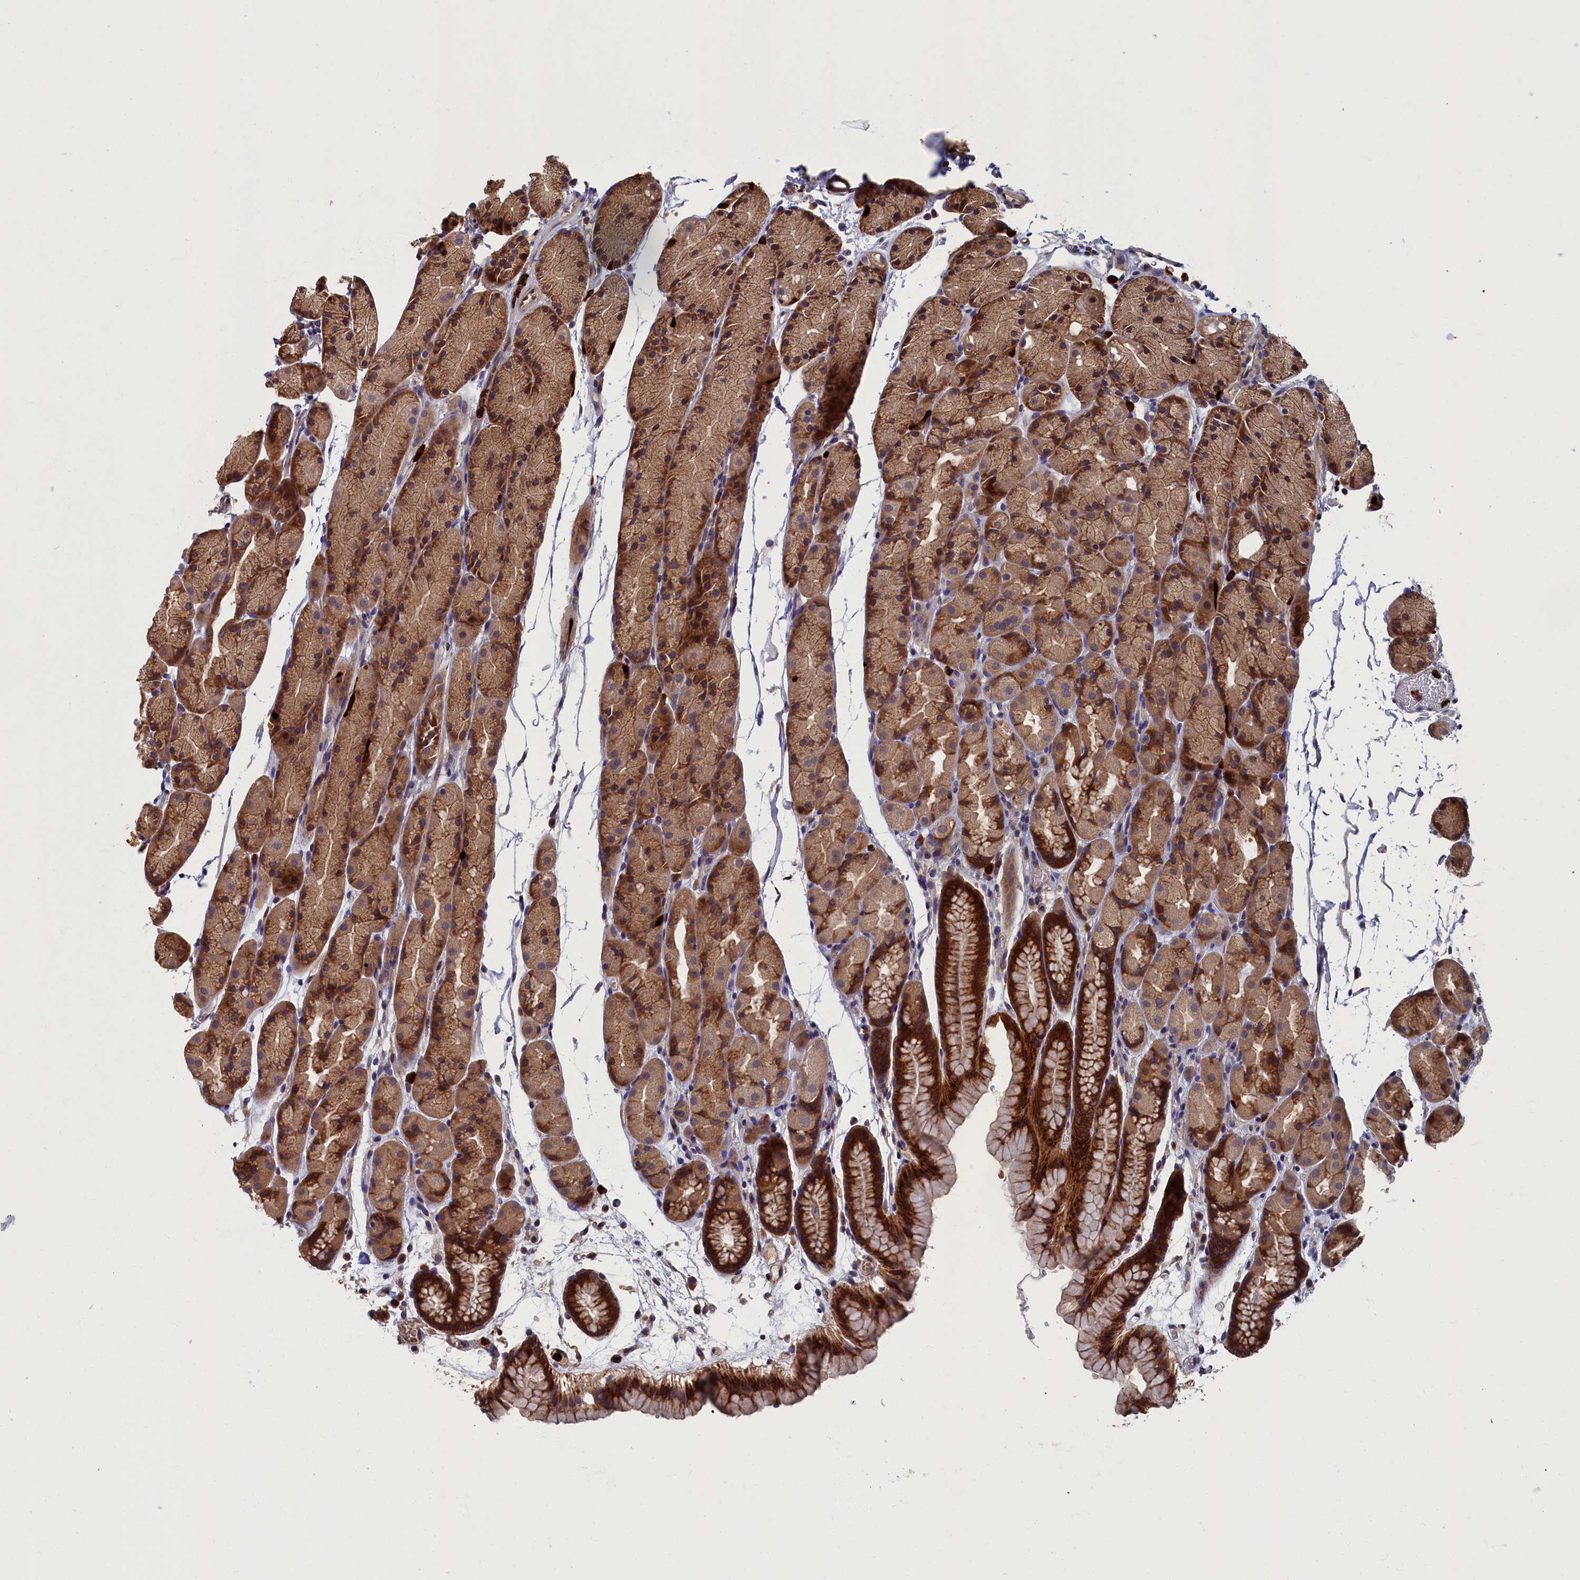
{"staining": {"intensity": "strong", "quantity": ">75%", "location": "cytoplasmic/membranous"}, "tissue": "stomach", "cell_type": "Glandular cells", "image_type": "normal", "snomed": [{"axis": "morphology", "description": "Normal tissue, NOS"}, {"axis": "topography", "description": "Stomach, upper"}, {"axis": "topography", "description": "Stomach"}], "caption": "Immunohistochemistry micrograph of unremarkable stomach: stomach stained using IHC exhibits high levels of strong protein expression localized specifically in the cytoplasmic/membranous of glandular cells, appearing as a cytoplasmic/membranous brown color.", "gene": "TNK2", "patient": {"sex": "male", "age": 47}}